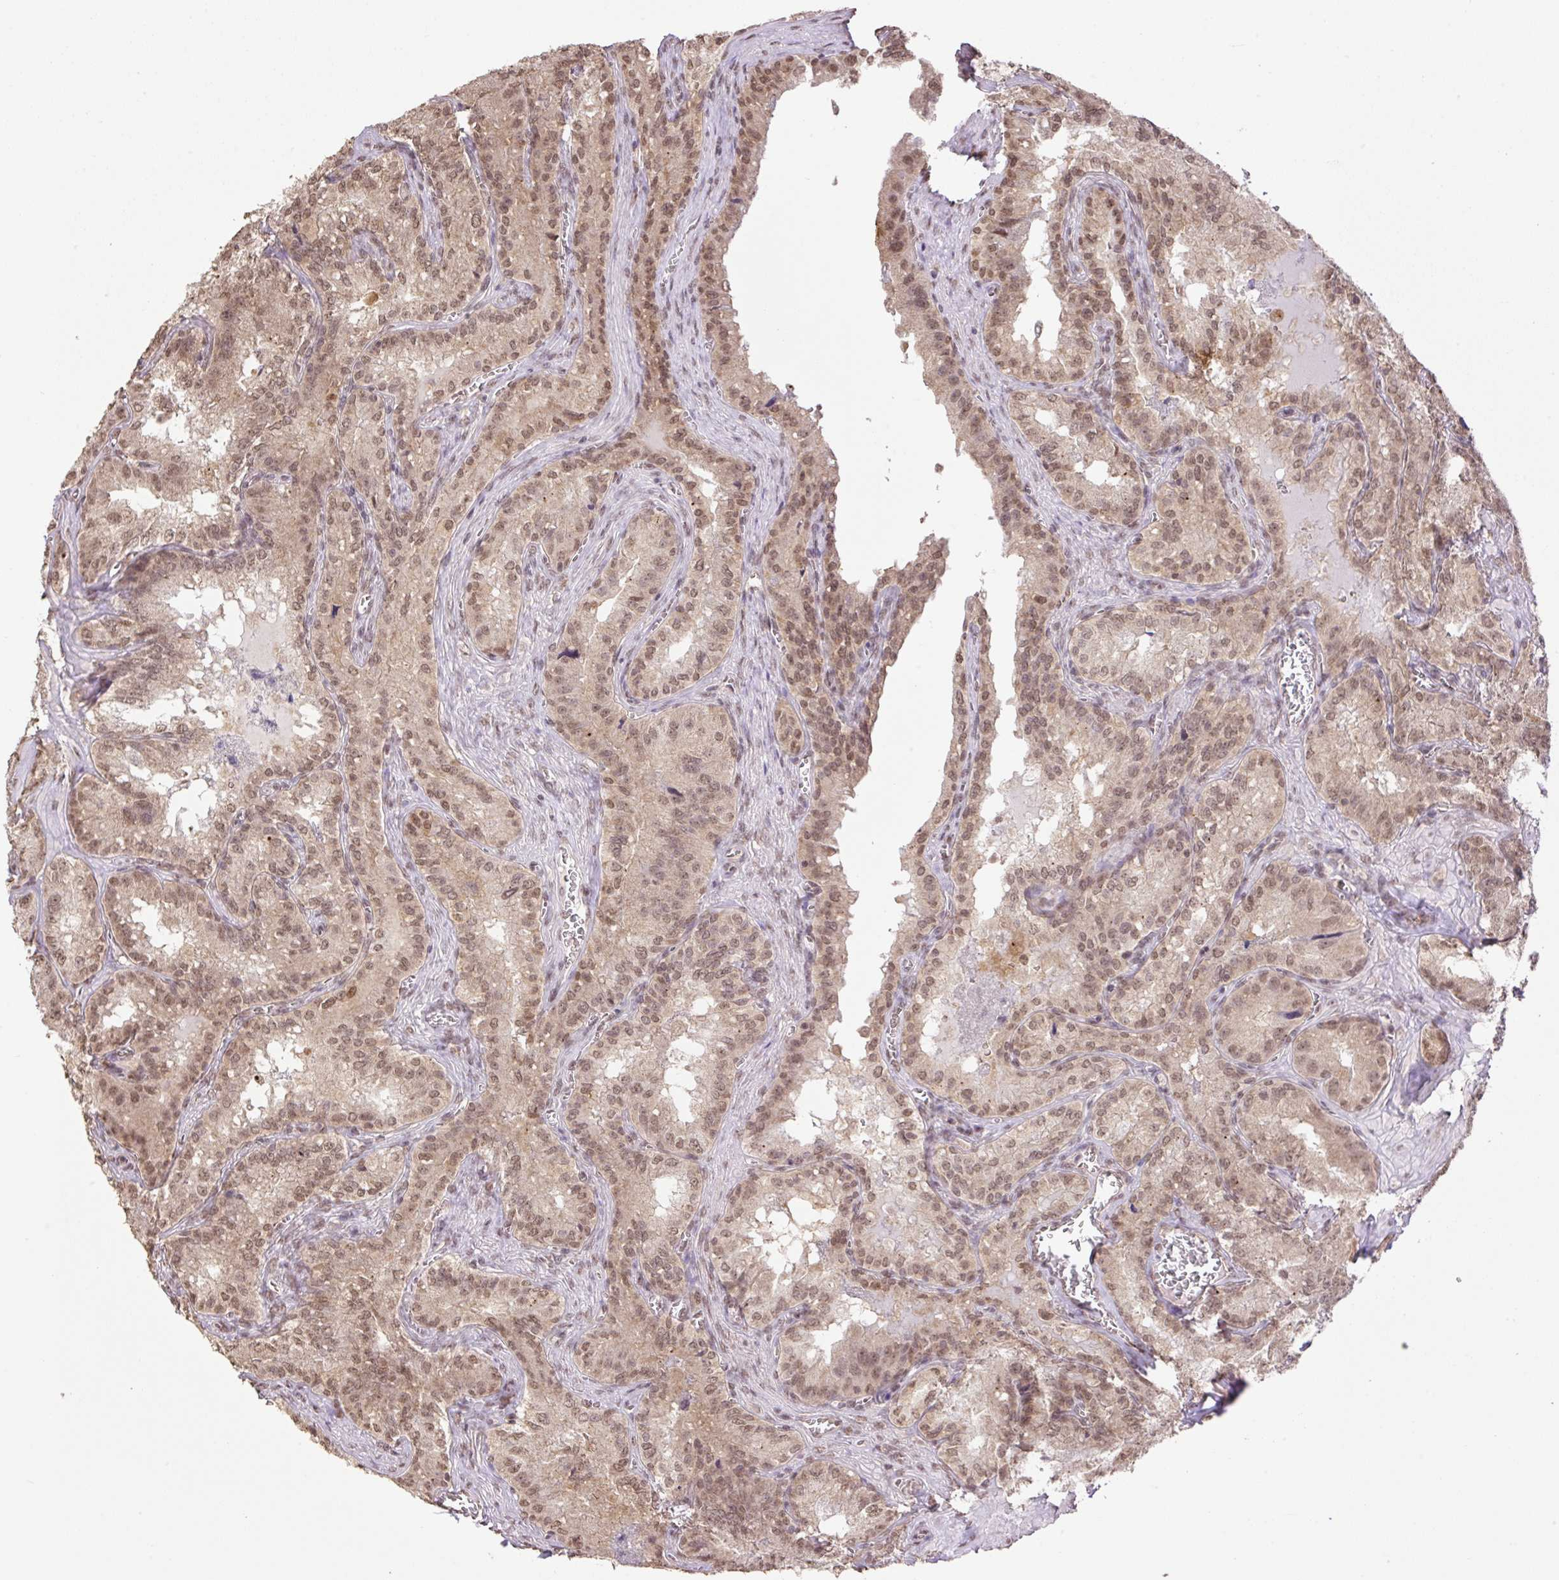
{"staining": {"intensity": "moderate", "quantity": ">75%", "location": "cytoplasmic/membranous,nuclear"}, "tissue": "seminal vesicle", "cell_type": "Glandular cells", "image_type": "normal", "snomed": [{"axis": "morphology", "description": "Normal tissue, NOS"}, {"axis": "topography", "description": "Seminal veicle"}], "caption": "Approximately >75% of glandular cells in normal seminal vesicle demonstrate moderate cytoplasmic/membranous,nuclear protein positivity as visualized by brown immunohistochemical staining.", "gene": "VPS25", "patient": {"sex": "male", "age": 47}}